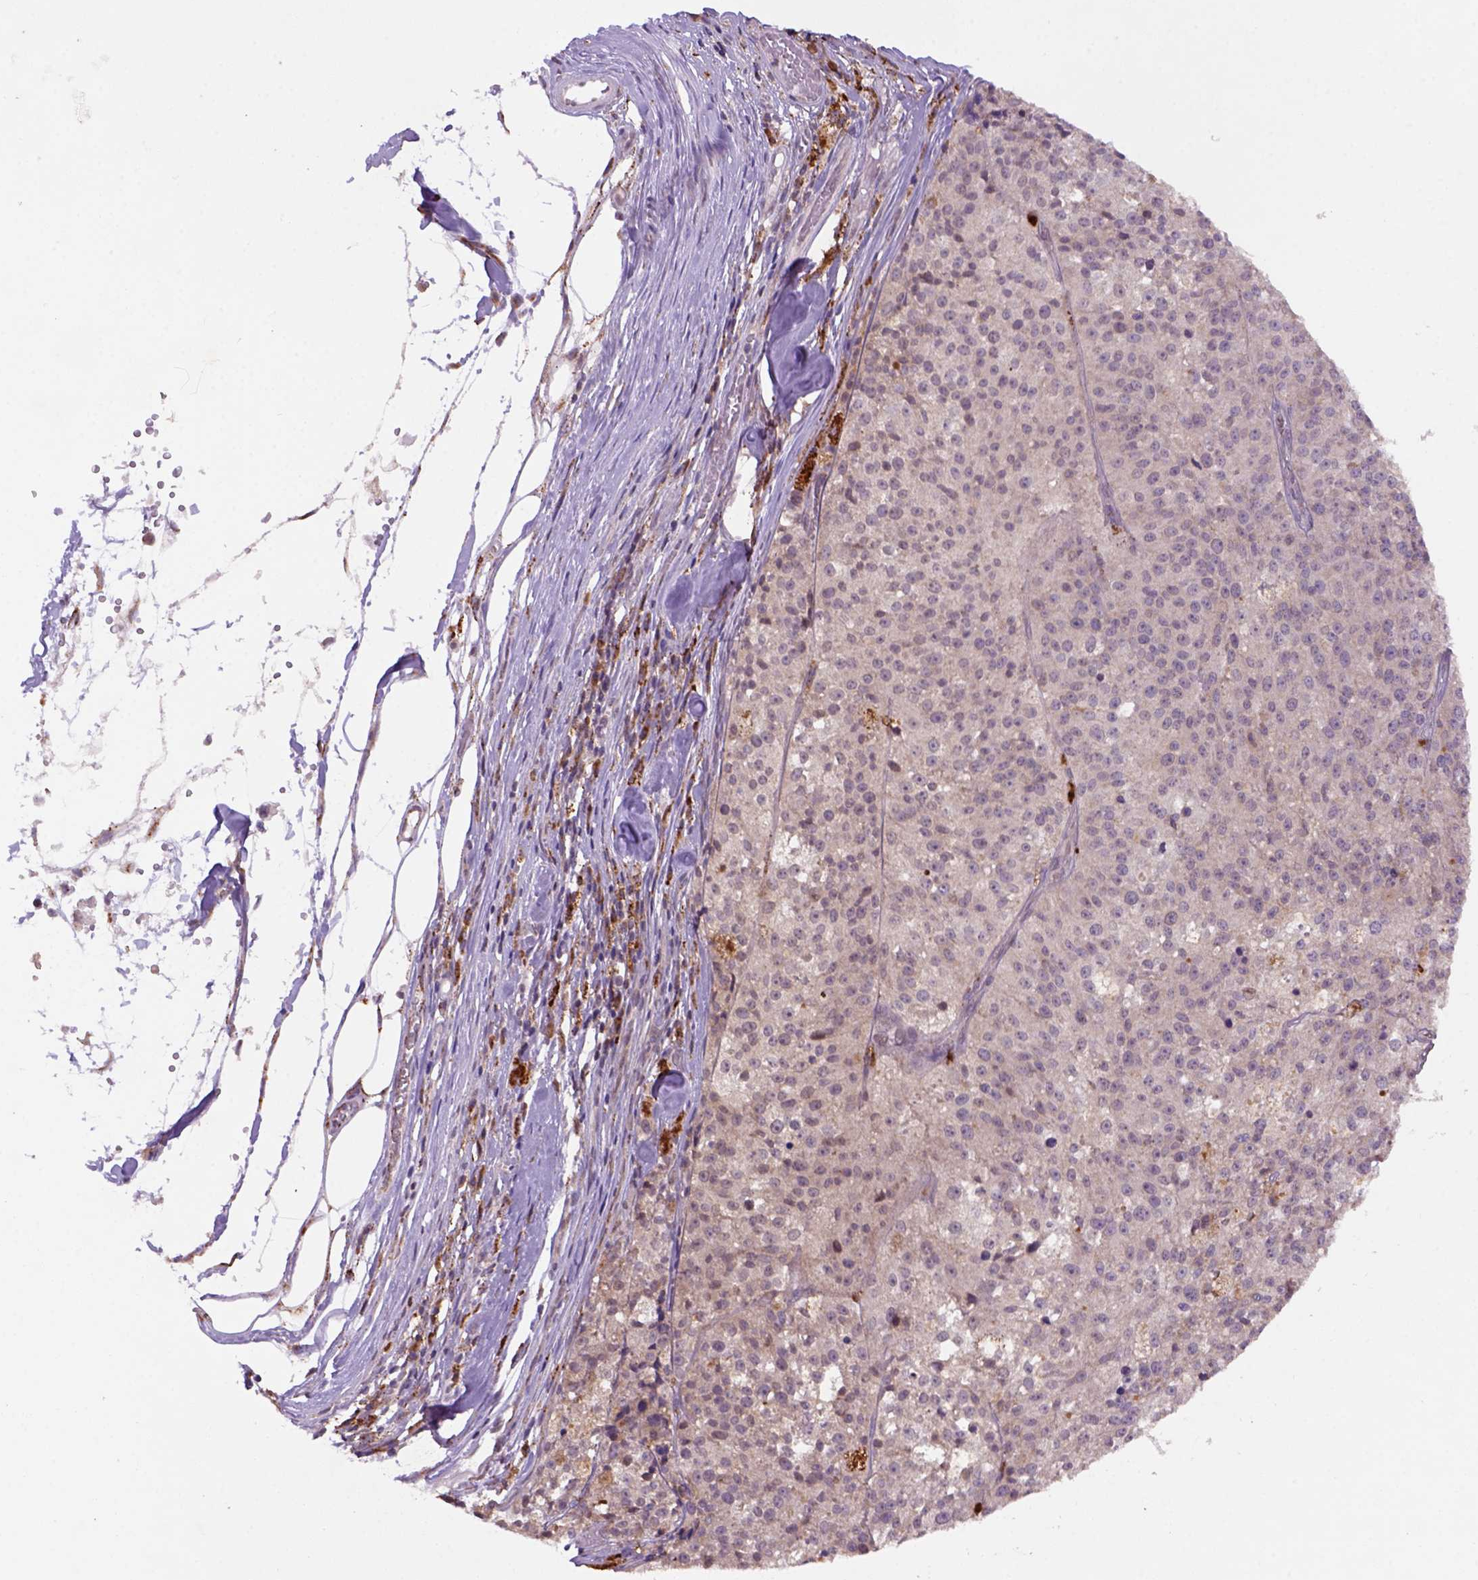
{"staining": {"intensity": "weak", "quantity": "25%-75%", "location": "cytoplasmic/membranous"}, "tissue": "melanoma", "cell_type": "Tumor cells", "image_type": "cancer", "snomed": [{"axis": "morphology", "description": "Malignant melanoma, Metastatic site"}, {"axis": "topography", "description": "Lymph node"}], "caption": "An immunohistochemistry (IHC) histopathology image of tumor tissue is shown. Protein staining in brown shows weak cytoplasmic/membranous positivity in malignant melanoma (metastatic site) within tumor cells.", "gene": "FZD7", "patient": {"sex": "female", "age": 64}}